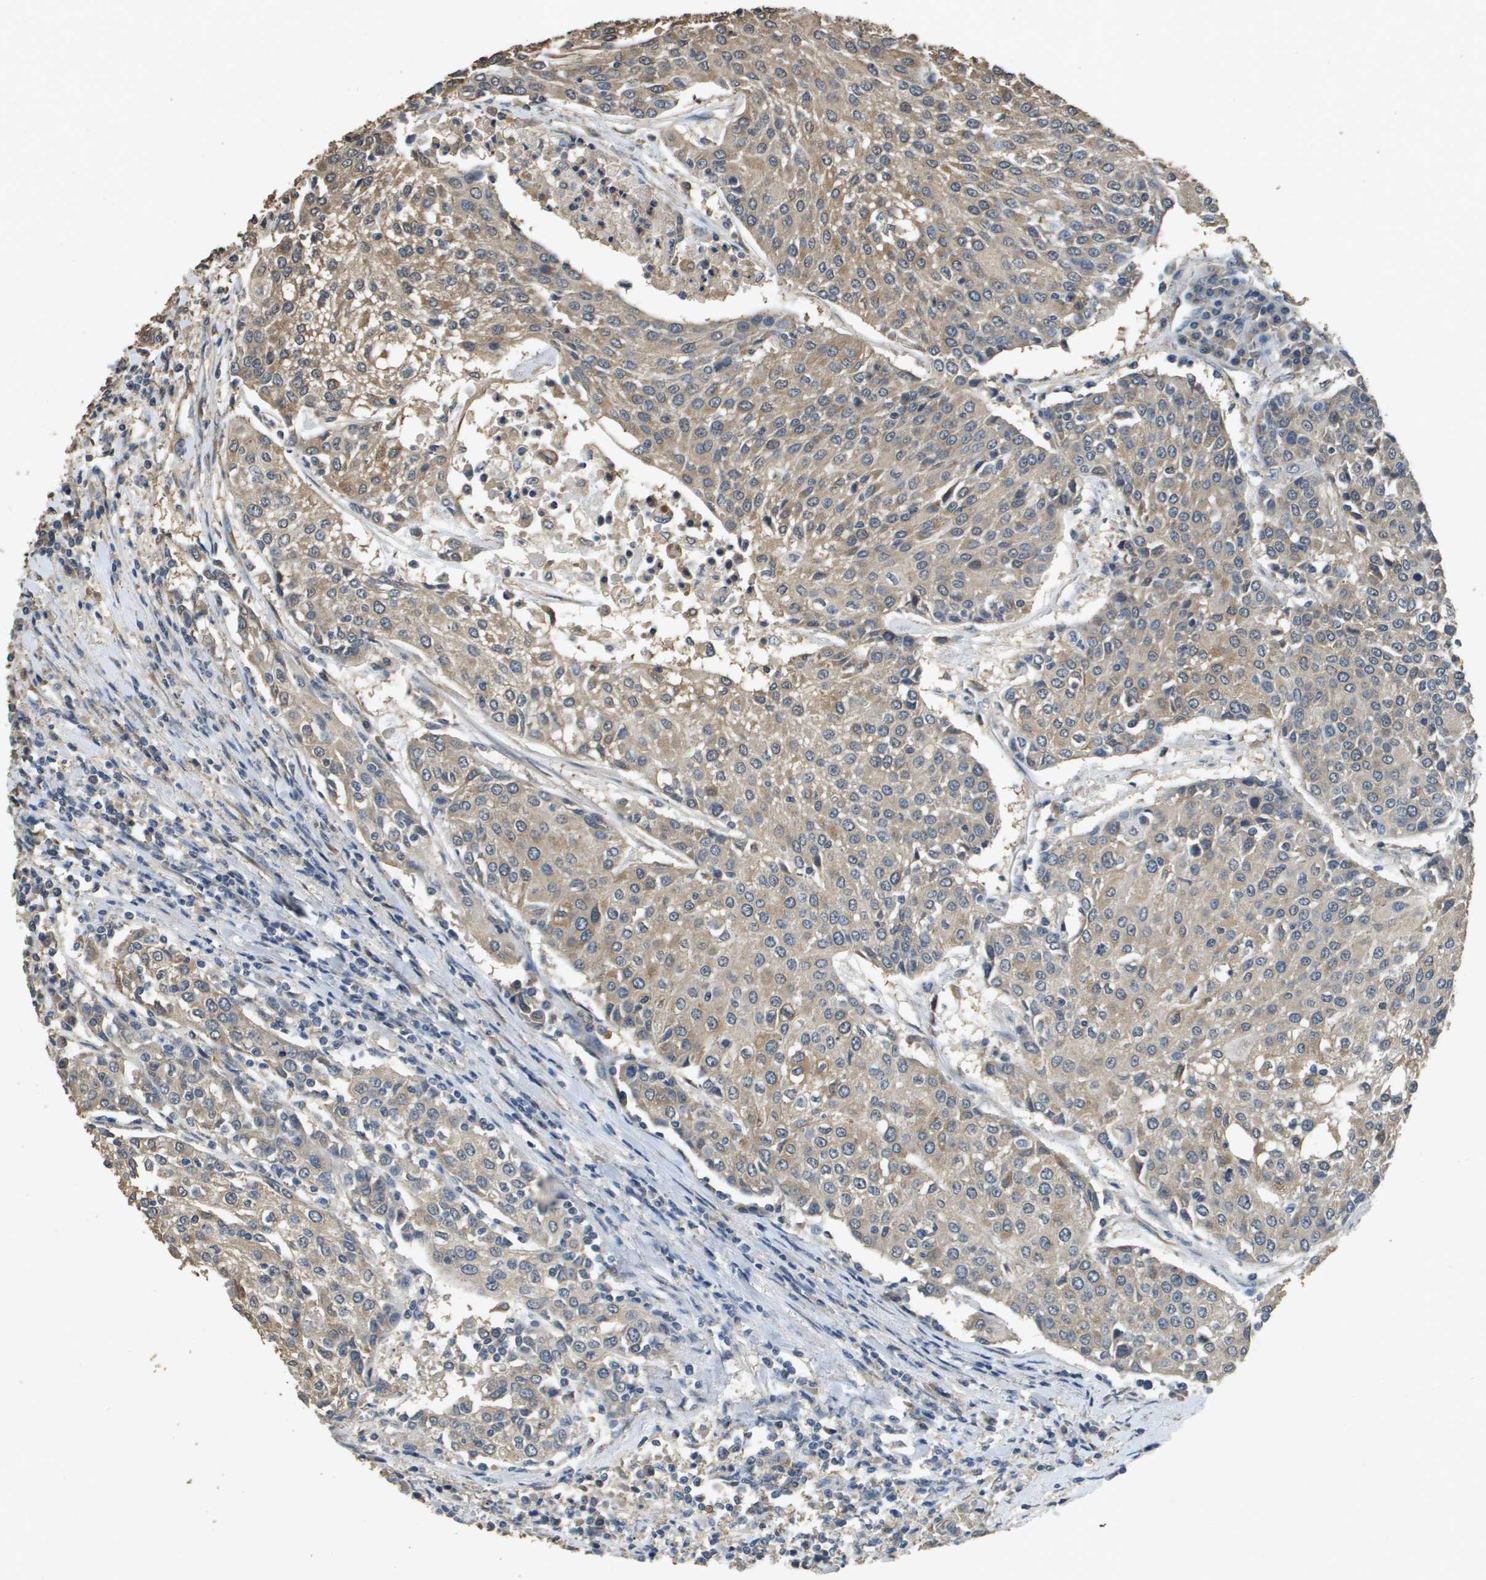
{"staining": {"intensity": "weak", "quantity": ">75%", "location": "cytoplasmic/membranous"}, "tissue": "urothelial cancer", "cell_type": "Tumor cells", "image_type": "cancer", "snomed": [{"axis": "morphology", "description": "Urothelial carcinoma, High grade"}, {"axis": "topography", "description": "Urinary bladder"}], "caption": "This is an image of IHC staining of urothelial cancer, which shows weak staining in the cytoplasmic/membranous of tumor cells.", "gene": "RAB6B", "patient": {"sex": "female", "age": 85}}